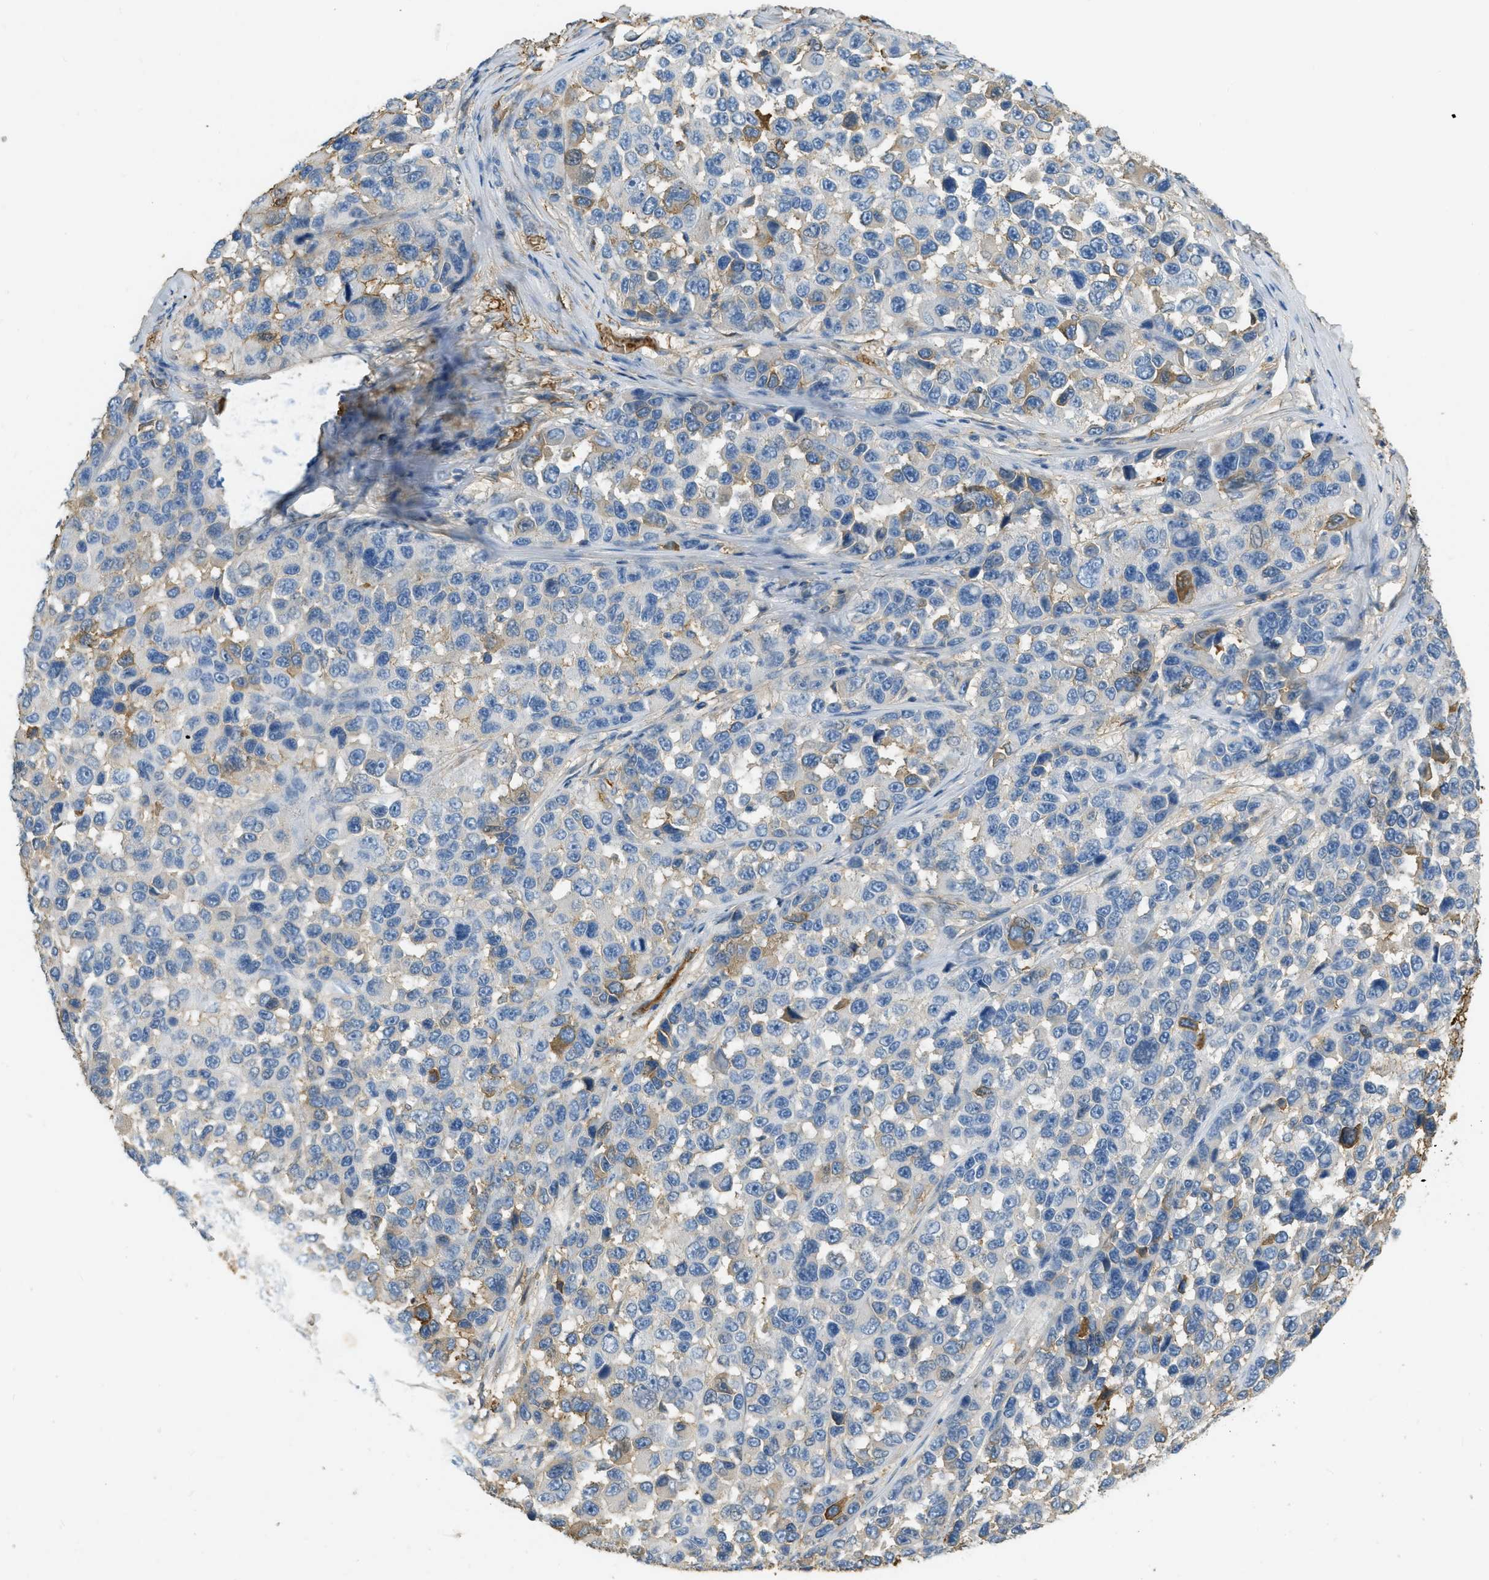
{"staining": {"intensity": "moderate", "quantity": "<25%", "location": "cytoplasmic/membranous"}, "tissue": "melanoma", "cell_type": "Tumor cells", "image_type": "cancer", "snomed": [{"axis": "morphology", "description": "Malignant melanoma, NOS"}, {"axis": "topography", "description": "Skin"}], "caption": "Immunohistochemistry of malignant melanoma reveals low levels of moderate cytoplasmic/membranous staining in about <25% of tumor cells.", "gene": "PRTN3", "patient": {"sex": "male", "age": 53}}